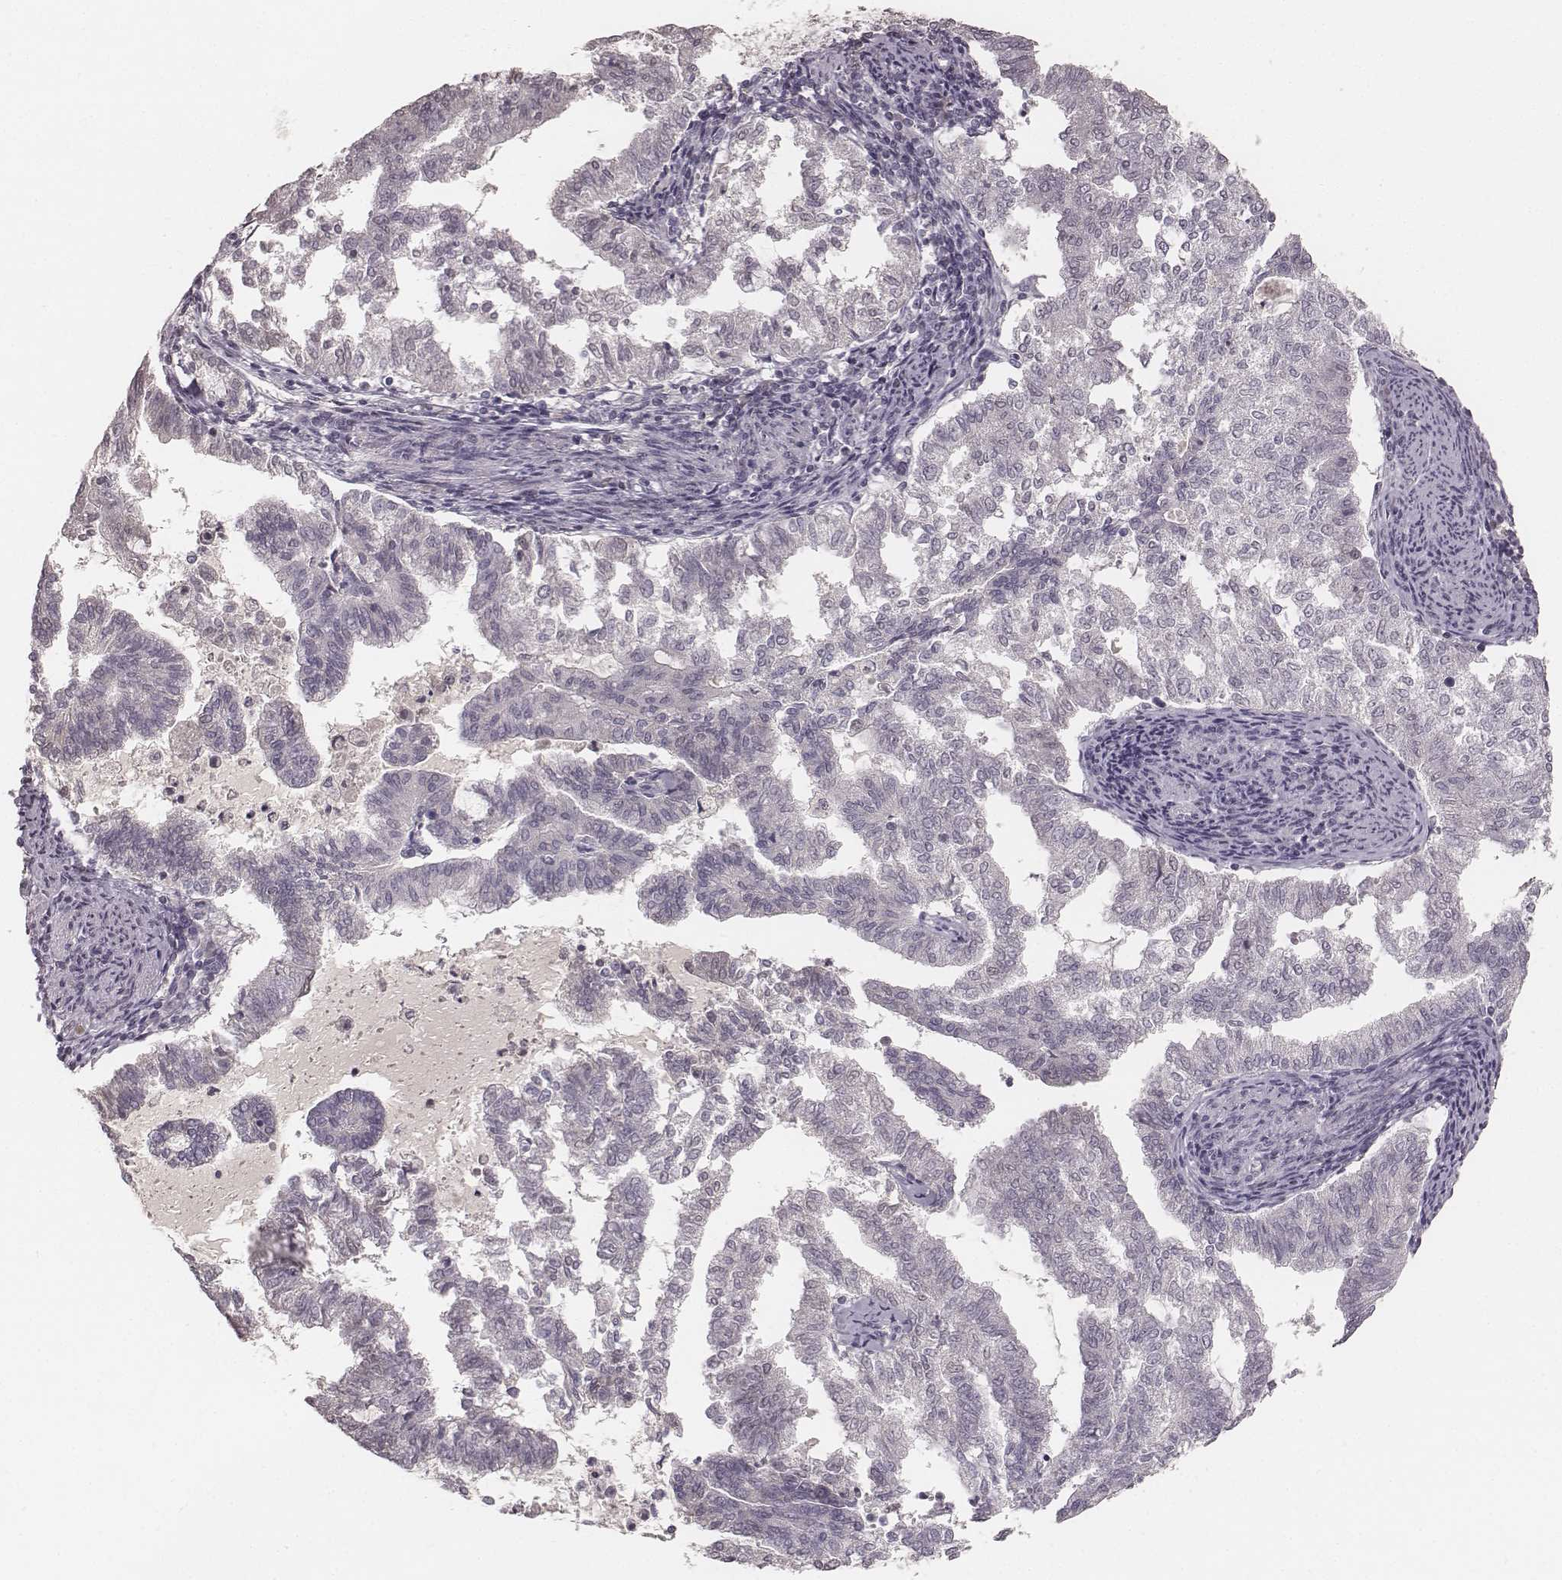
{"staining": {"intensity": "negative", "quantity": "none", "location": "none"}, "tissue": "endometrial cancer", "cell_type": "Tumor cells", "image_type": "cancer", "snomed": [{"axis": "morphology", "description": "Adenocarcinoma, NOS"}, {"axis": "topography", "description": "Endometrium"}], "caption": "Immunohistochemistry (IHC) of endometrial cancer (adenocarcinoma) shows no positivity in tumor cells.", "gene": "MADCAM1", "patient": {"sex": "female", "age": 79}}